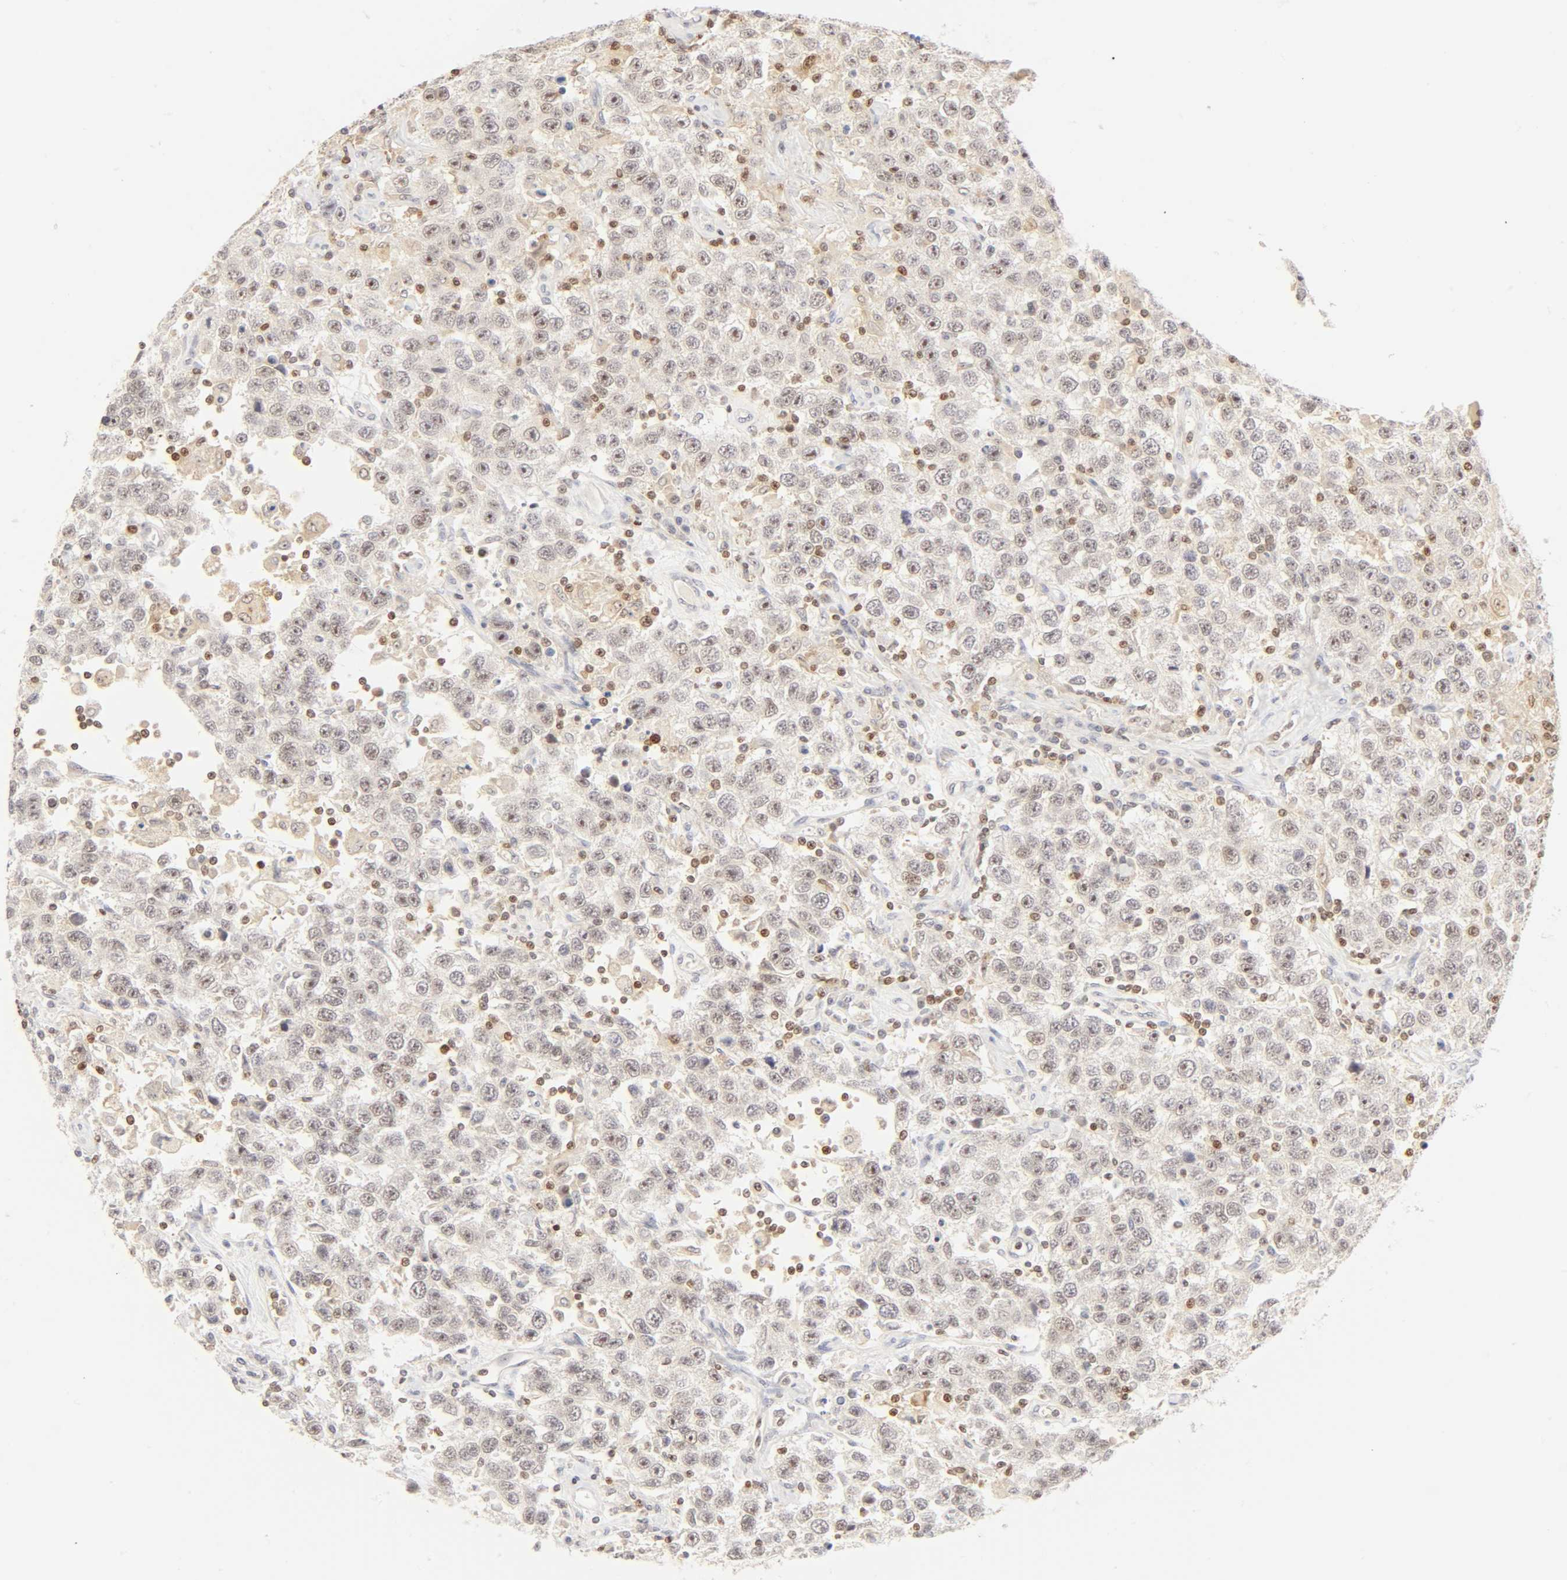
{"staining": {"intensity": "weak", "quantity": "<25%", "location": "cytoplasmic/membranous,nuclear"}, "tissue": "testis cancer", "cell_type": "Tumor cells", "image_type": "cancer", "snomed": [{"axis": "morphology", "description": "Seminoma, NOS"}, {"axis": "topography", "description": "Testis"}], "caption": "IHC micrograph of neoplastic tissue: human testis cancer stained with DAB displays no significant protein expression in tumor cells.", "gene": "KIF2A", "patient": {"sex": "male", "age": 41}}